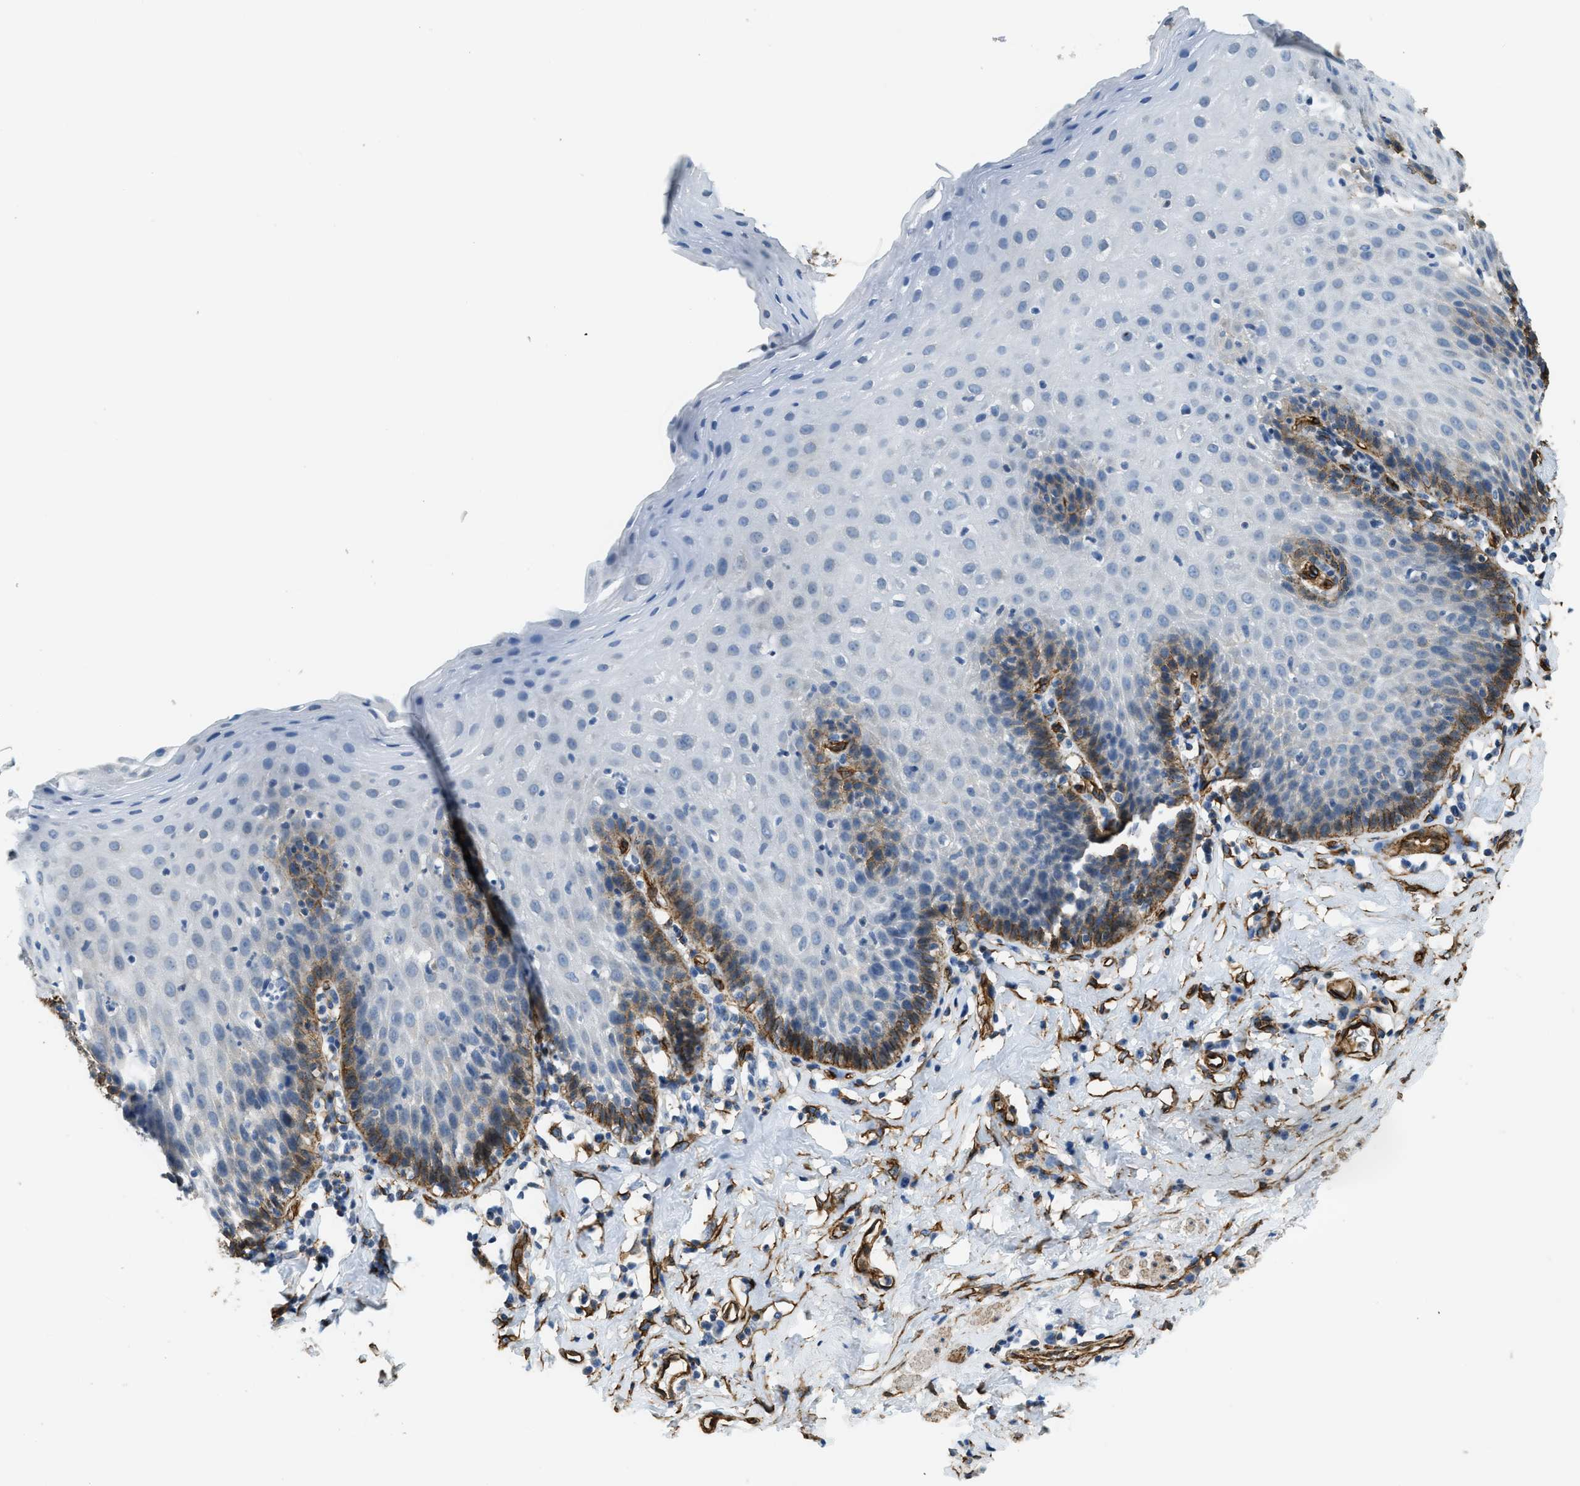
{"staining": {"intensity": "strong", "quantity": "<25%", "location": "cytoplasmic/membranous"}, "tissue": "esophagus", "cell_type": "Squamous epithelial cells", "image_type": "normal", "snomed": [{"axis": "morphology", "description": "Normal tissue, NOS"}, {"axis": "topography", "description": "Esophagus"}], "caption": "A high-resolution micrograph shows immunohistochemistry (IHC) staining of benign esophagus, which exhibits strong cytoplasmic/membranous staining in approximately <25% of squamous epithelial cells.", "gene": "TMEM43", "patient": {"sex": "female", "age": 61}}